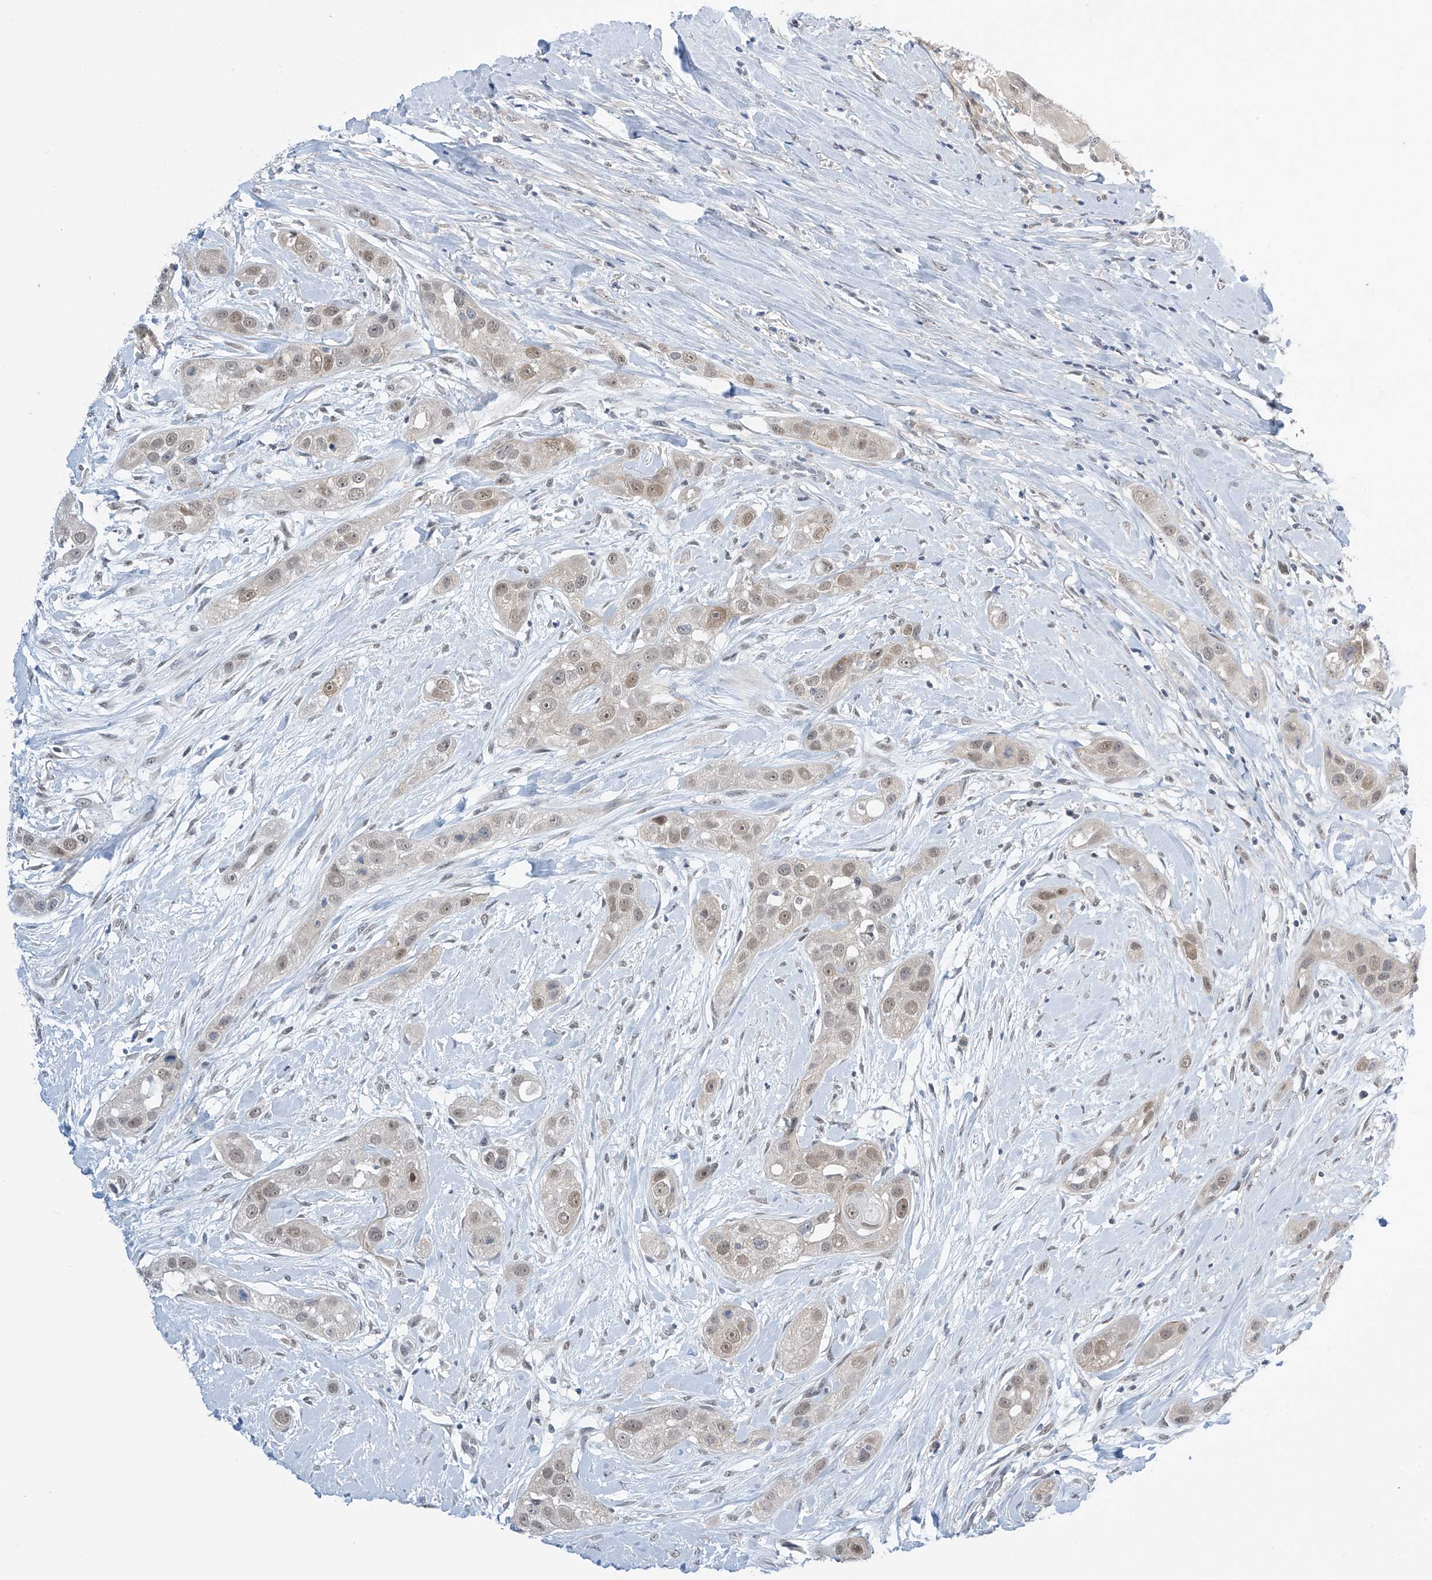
{"staining": {"intensity": "moderate", "quantity": "25%-75%", "location": "nuclear"}, "tissue": "head and neck cancer", "cell_type": "Tumor cells", "image_type": "cancer", "snomed": [{"axis": "morphology", "description": "Normal tissue, NOS"}, {"axis": "morphology", "description": "Squamous cell carcinoma, NOS"}, {"axis": "topography", "description": "Skeletal muscle"}, {"axis": "topography", "description": "Head-Neck"}], "caption": "Immunohistochemical staining of human squamous cell carcinoma (head and neck) shows medium levels of moderate nuclear protein positivity in approximately 25%-75% of tumor cells.", "gene": "APLF", "patient": {"sex": "male", "age": 51}}